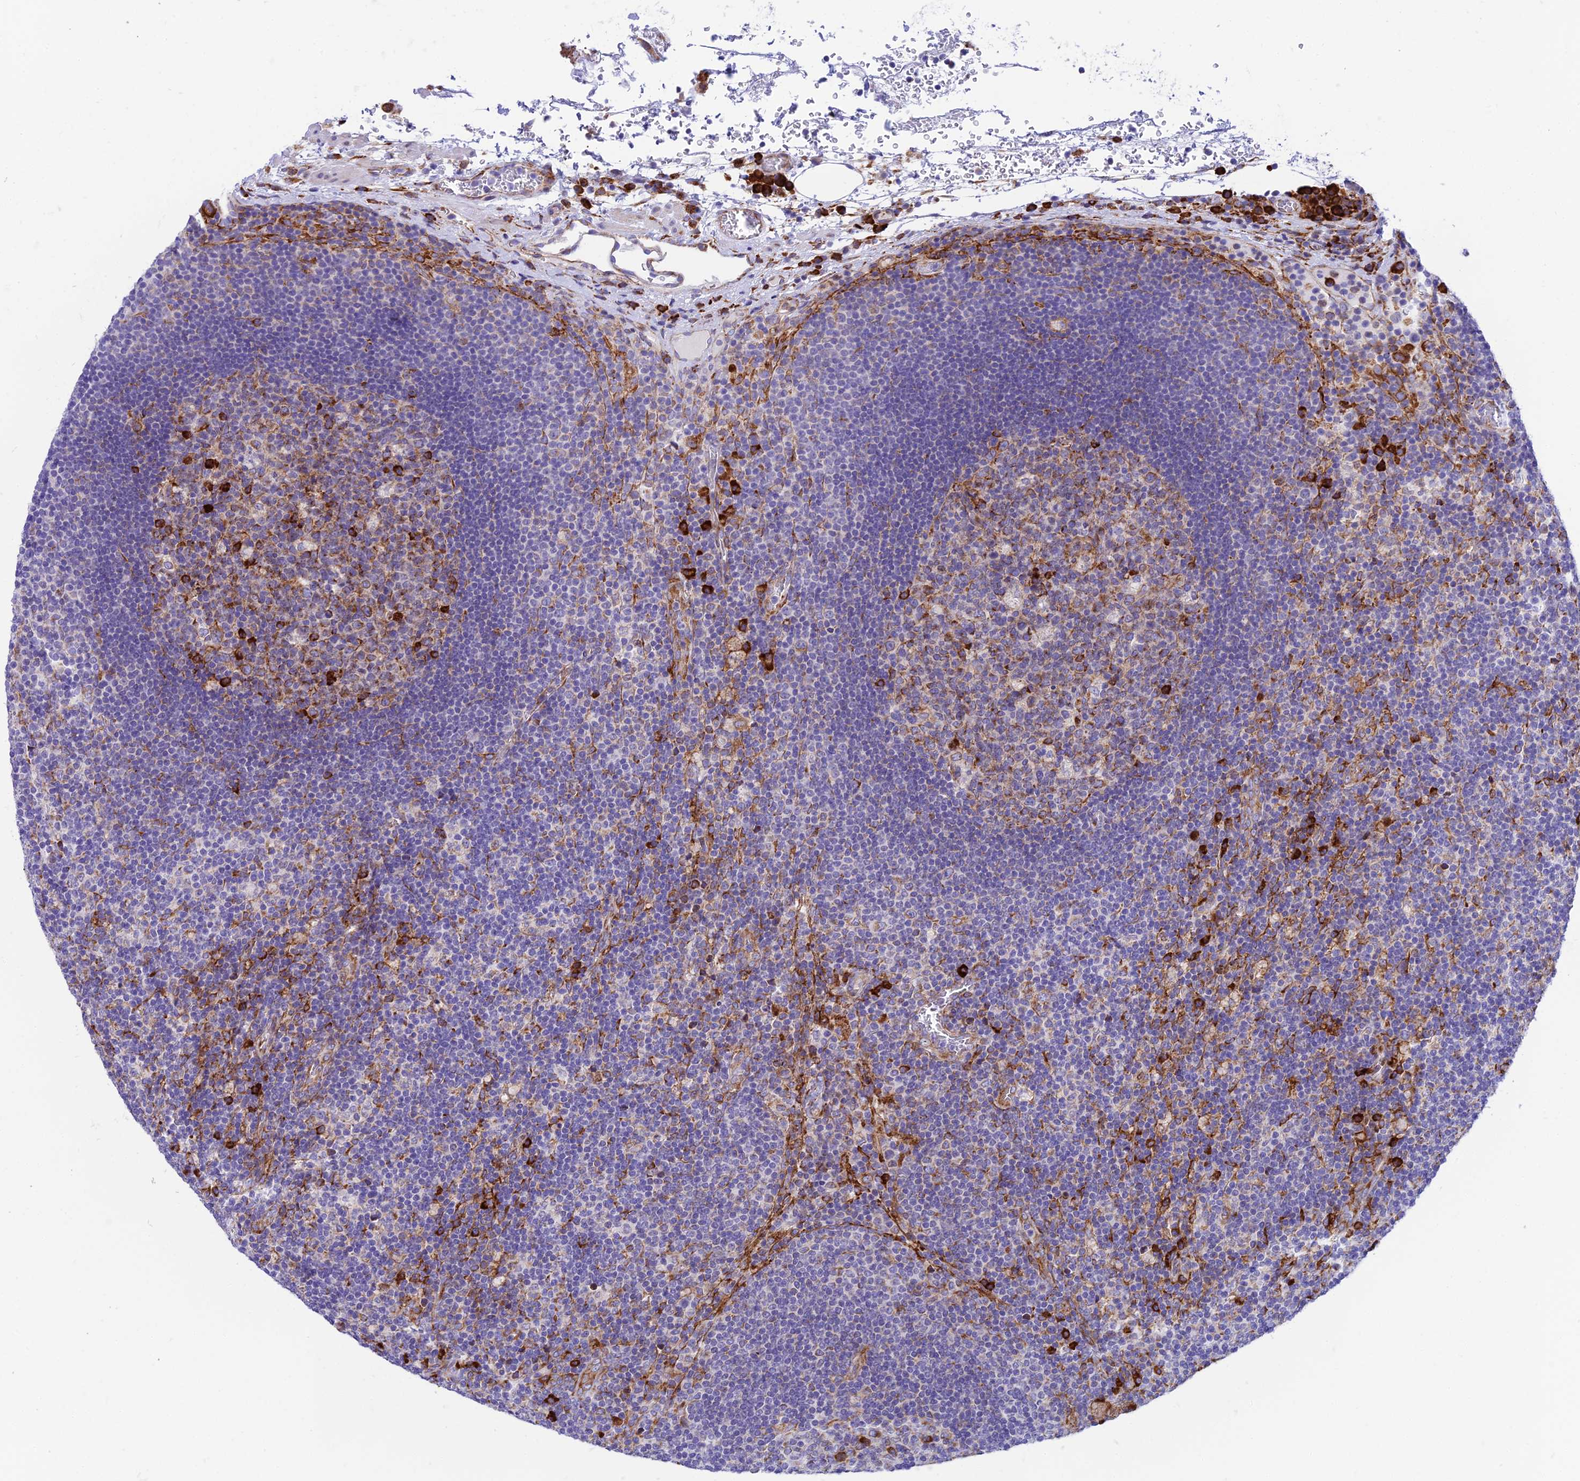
{"staining": {"intensity": "strong", "quantity": "<25%", "location": "cytoplasmic/membranous"}, "tissue": "lymph node", "cell_type": "Germinal center cells", "image_type": "normal", "snomed": [{"axis": "morphology", "description": "Normal tissue, NOS"}, {"axis": "topography", "description": "Lymph node"}], "caption": "Immunohistochemistry (IHC) staining of unremarkable lymph node, which displays medium levels of strong cytoplasmic/membranous staining in about <25% of germinal center cells indicating strong cytoplasmic/membranous protein staining. The staining was performed using DAB (brown) for protein detection and nuclei were counterstained in hematoxylin (blue).", "gene": "TUBGCP6", "patient": {"sex": "male", "age": 58}}